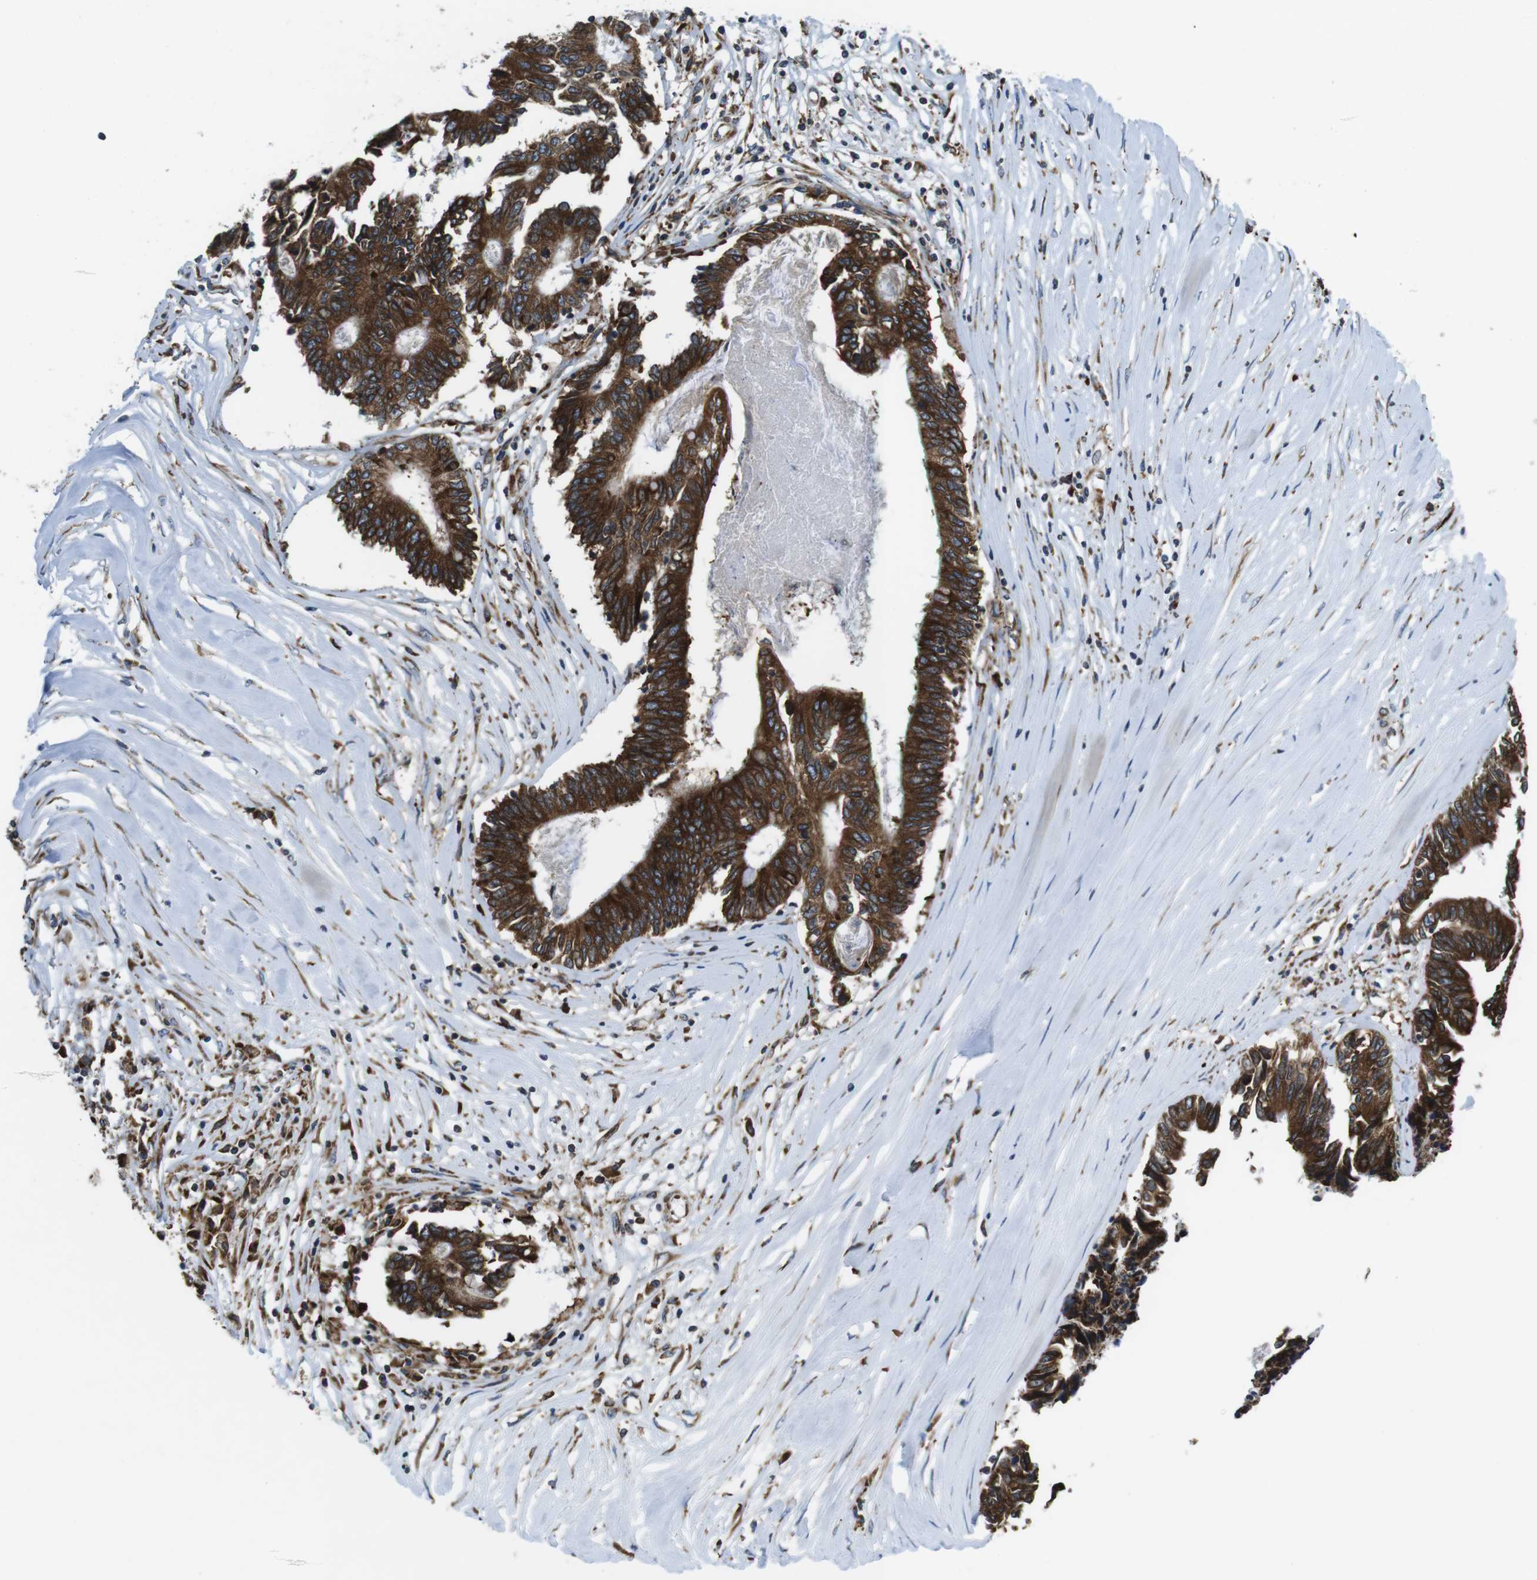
{"staining": {"intensity": "strong", "quantity": ">75%", "location": "cytoplasmic/membranous"}, "tissue": "colorectal cancer", "cell_type": "Tumor cells", "image_type": "cancer", "snomed": [{"axis": "morphology", "description": "Adenocarcinoma, NOS"}, {"axis": "topography", "description": "Rectum"}], "caption": "An image of colorectal cancer (adenocarcinoma) stained for a protein demonstrates strong cytoplasmic/membranous brown staining in tumor cells. (DAB IHC, brown staining for protein, blue staining for nuclei).", "gene": "UGGT1", "patient": {"sex": "male", "age": 63}}